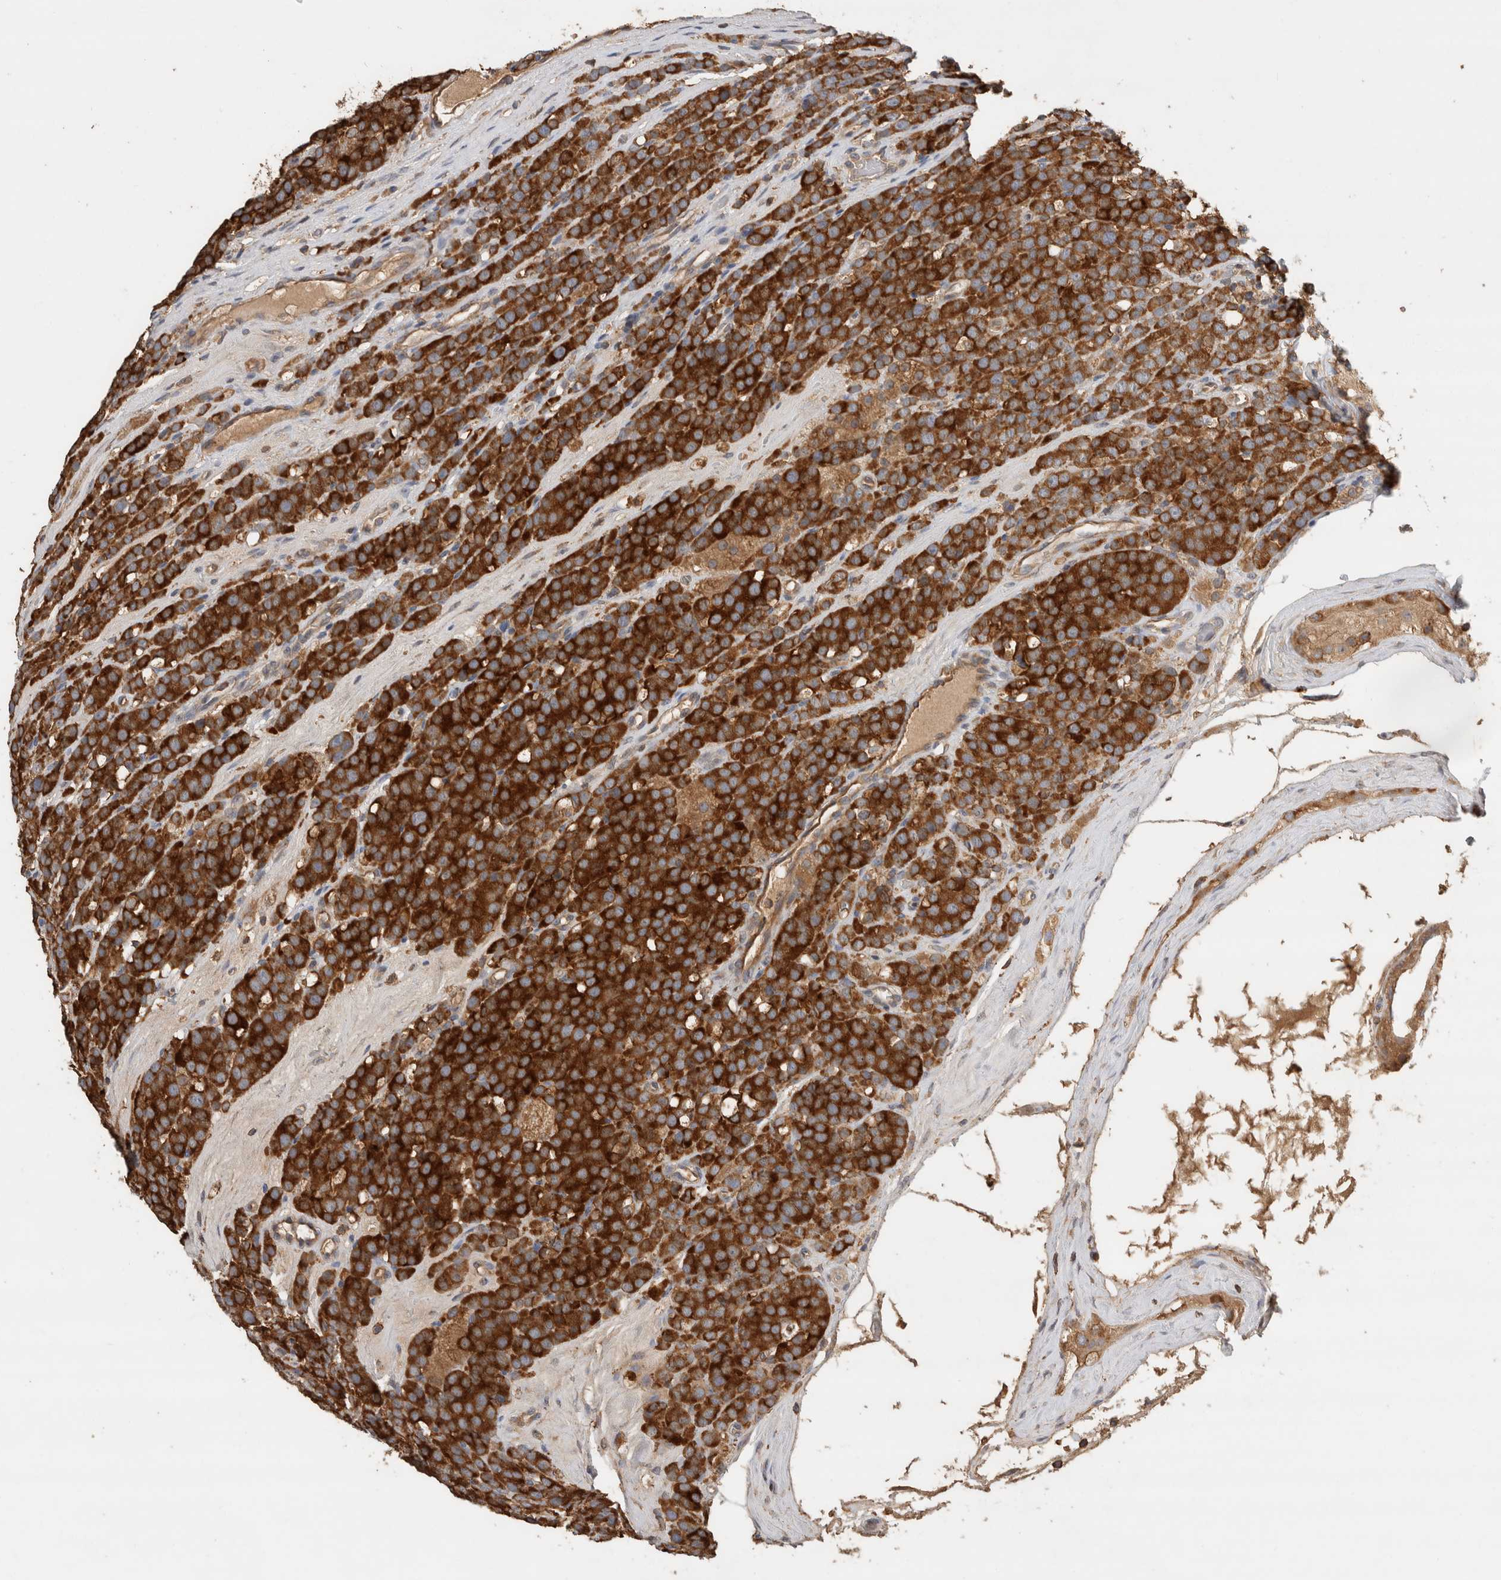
{"staining": {"intensity": "strong", "quantity": ">75%", "location": "cytoplasmic/membranous"}, "tissue": "testis cancer", "cell_type": "Tumor cells", "image_type": "cancer", "snomed": [{"axis": "morphology", "description": "Seminoma, NOS"}, {"axis": "topography", "description": "Testis"}], "caption": "Strong cytoplasmic/membranous staining for a protein is present in about >75% of tumor cells of seminoma (testis) using immunohistochemistry.", "gene": "EIF4G3", "patient": {"sex": "male", "age": 71}}